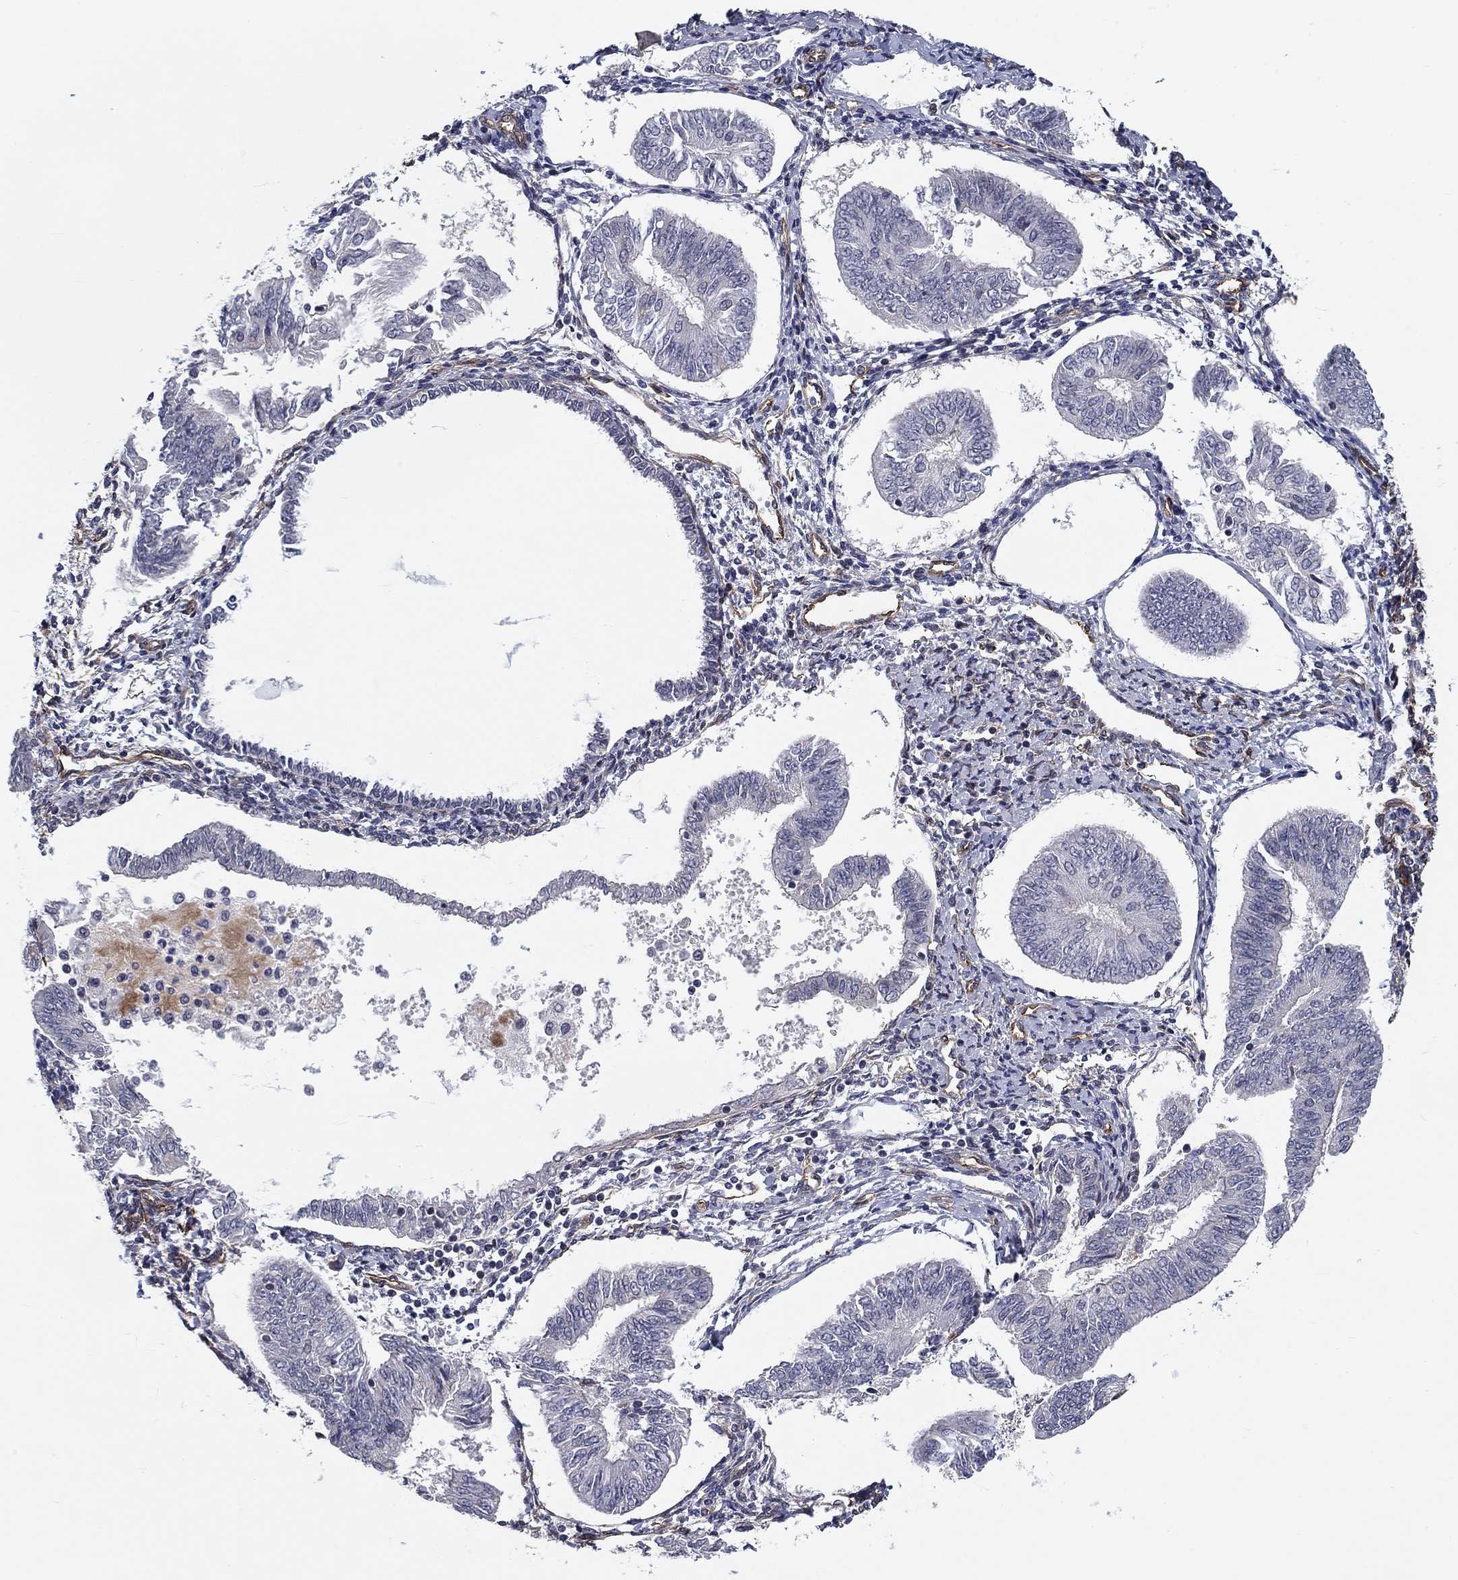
{"staining": {"intensity": "negative", "quantity": "none", "location": "none"}, "tissue": "endometrial cancer", "cell_type": "Tumor cells", "image_type": "cancer", "snomed": [{"axis": "morphology", "description": "Adenocarcinoma, NOS"}, {"axis": "topography", "description": "Endometrium"}], "caption": "Immunohistochemical staining of human adenocarcinoma (endometrial) shows no significant expression in tumor cells. (IHC, brightfield microscopy, high magnification).", "gene": "SYNC", "patient": {"sex": "female", "age": 58}}